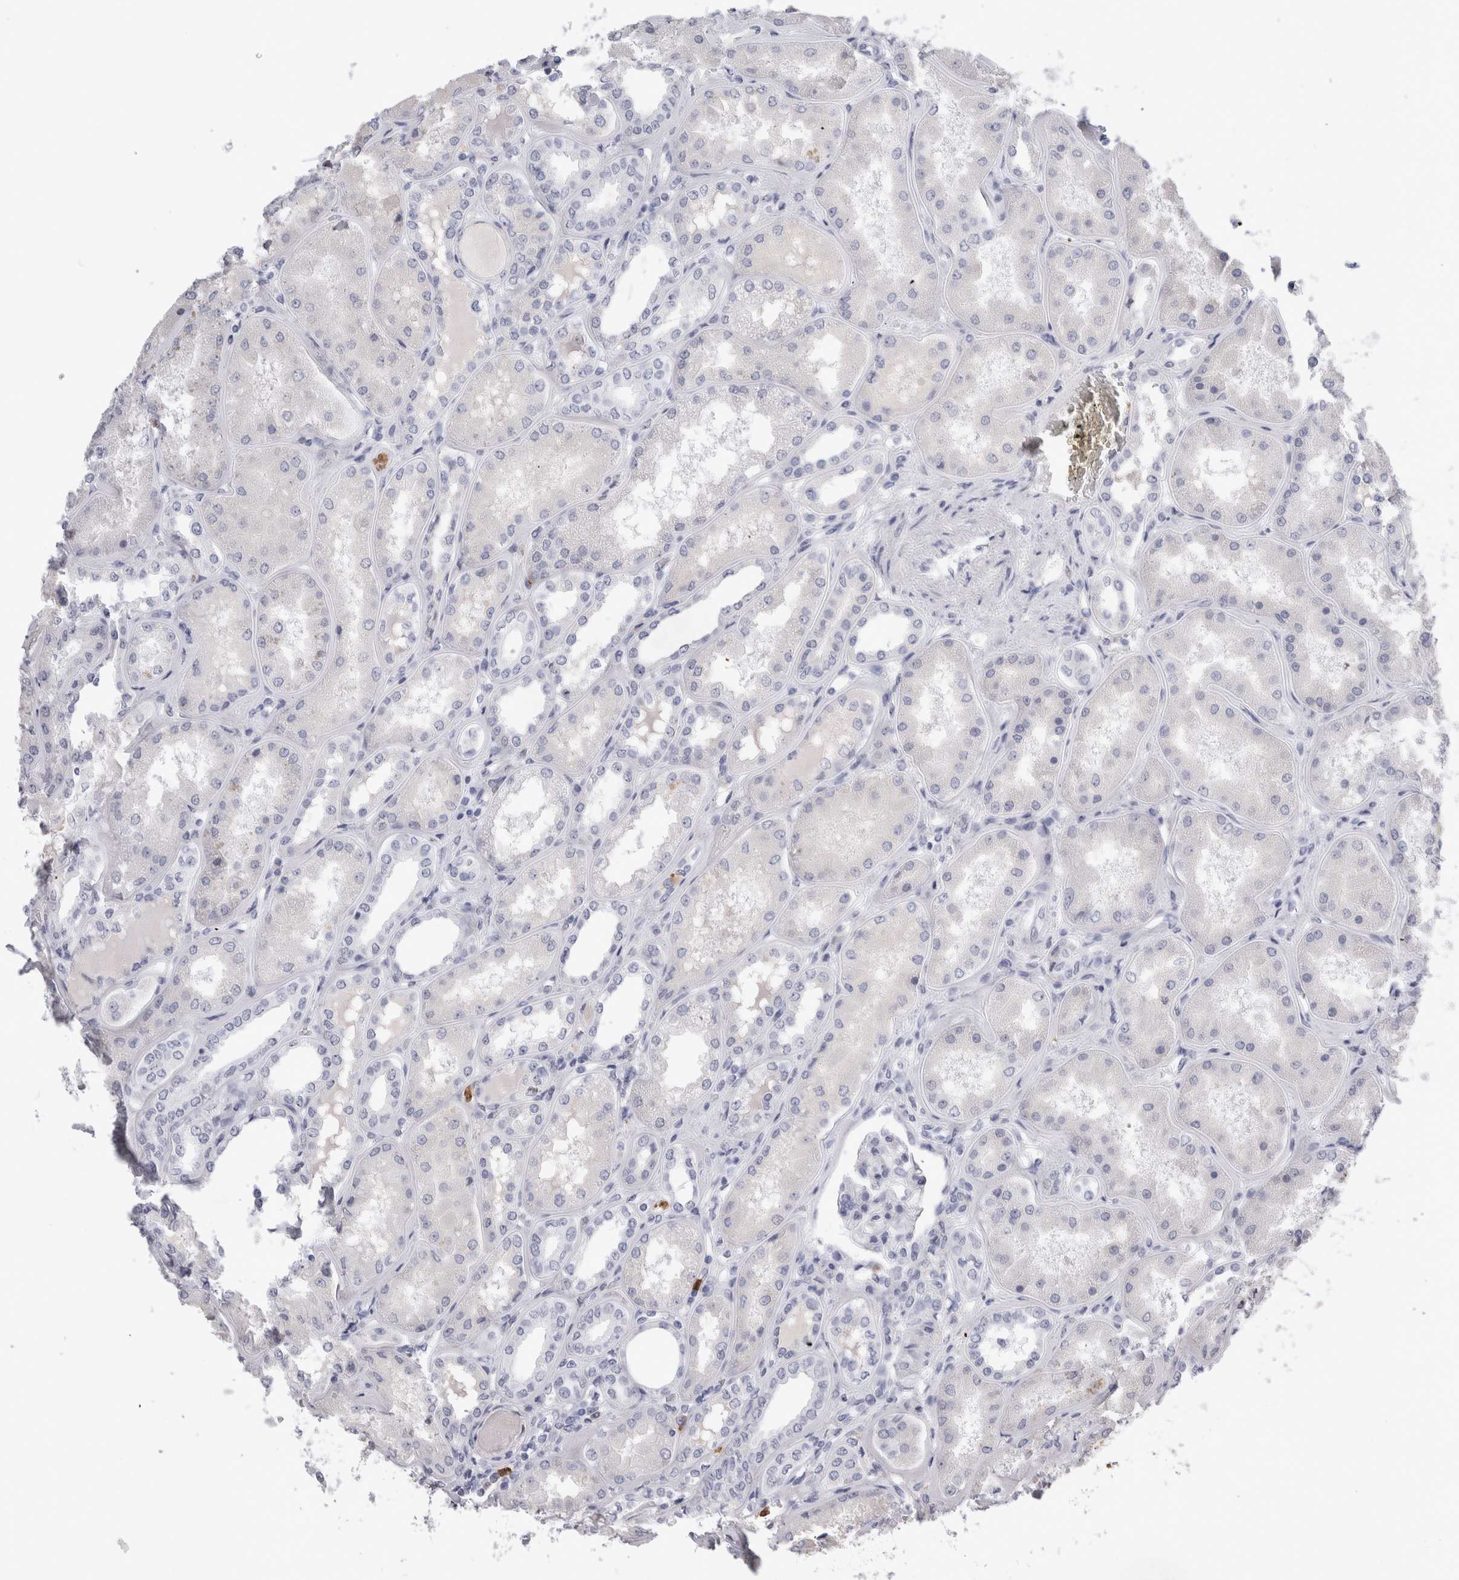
{"staining": {"intensity": "negative", "quantity": "none", "location": "none"}, "tissue": "kidney", "cell_type": "Cells in glomeruli", "image_type": "normal", "snomed": [{"axis": "morphology", "description": "Normal tissue, NOS"}, {"axis": "topography", "description": "Kidney"}], "caption": "Cells in glomeruli are negative for brown protein staining in benign kidney. The staining was performed using DAB to visualize the protein expression in brown, while the nuclei were stained in blue with hematoxylin (Magnification: 20x).", "gene": "S100A12", "patient": {"sex": "female", "age": 56}}